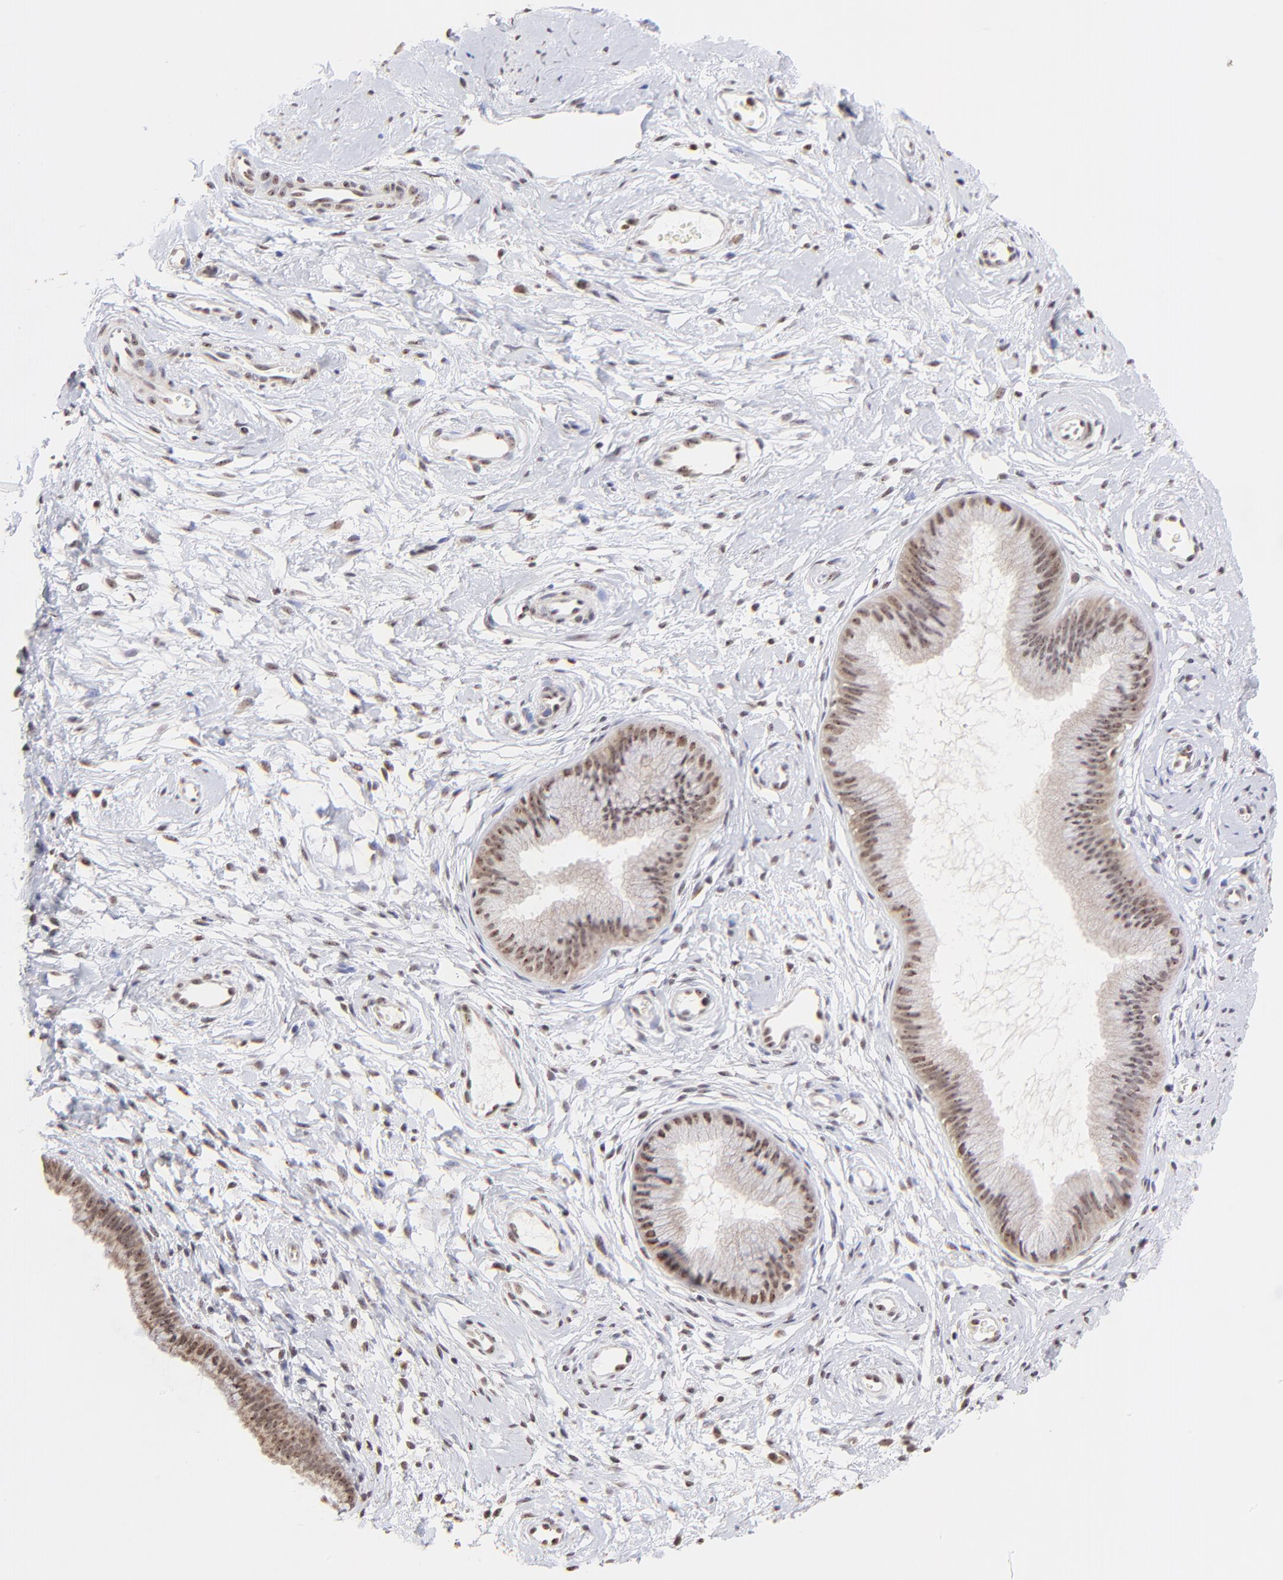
{"staining": {"intensity": "weak", "quantity": ">75%", "location": "nuclear"}, "tissue": "cervix", "cell_type": "Glandular cells", "image_type": "normal", "snomed": [{"axis": "morphology", "description": "Normal tissue, NOS"}, {"axis": "topography", "description": "Cervix"}], "caption": "Cervix stained for a protein demonstrates weak nuclear positivity in glandular cells. The protein is stained brown, and the nuclei are stained in blue (DAB IHC with brightfield microscopy, high magnification).", "gene": "ZNF670", "patient": {"sex": "female", "age": 39}}